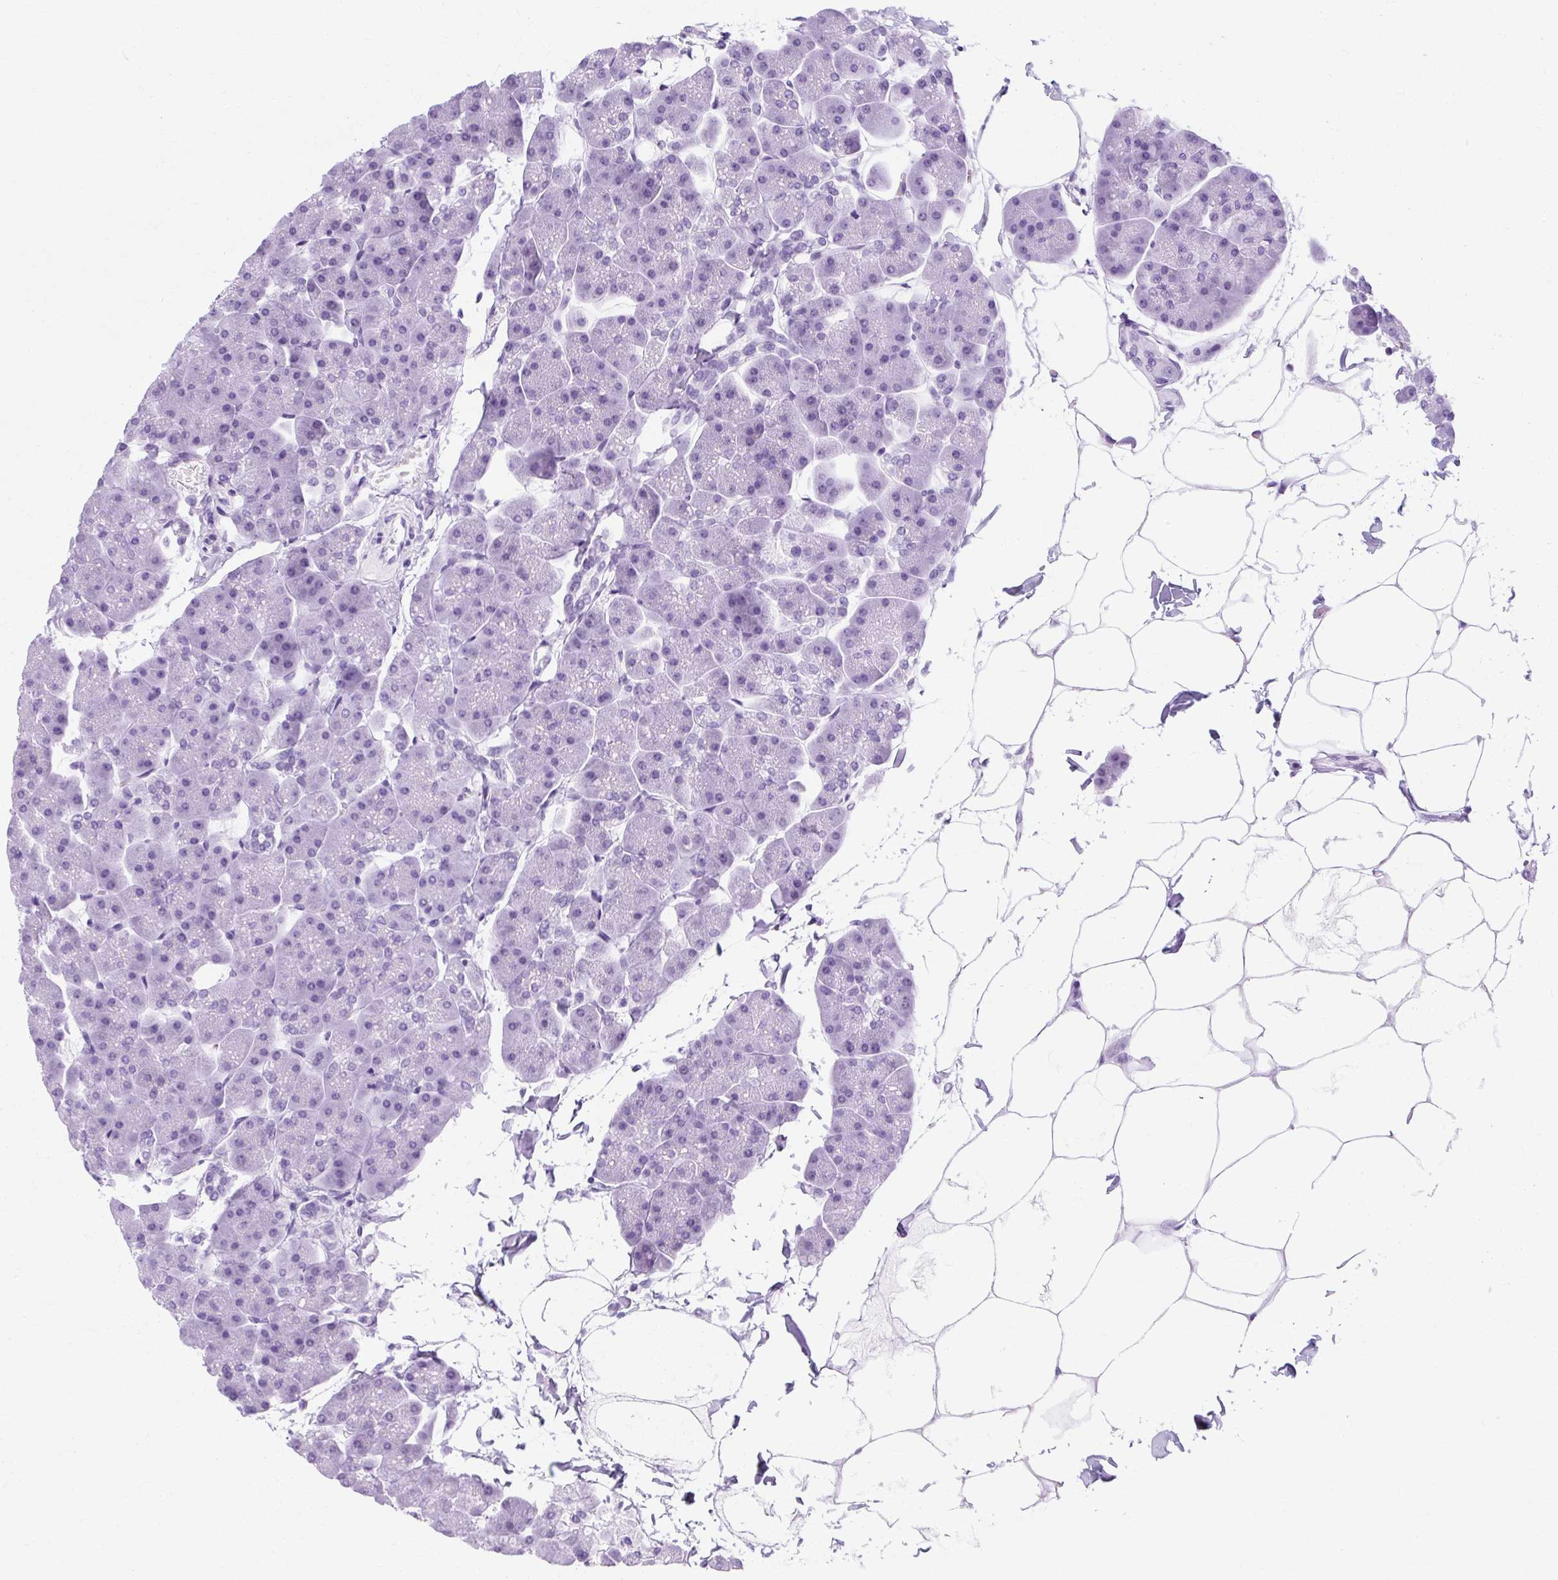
{"staining": {"intensity": "negative", "quantity": "none", "location": "none"}, "tissue": "pancreas", "cell_type": "Exocrine glandular cells", "image_type": "normal", "snomed": [{"axis": "morphology", "description": "Normal tissue, NOS"}, {"axis": "topography", "description": "Pancreas"}], "caption": "Immunohistochemistry histopathology image of normal pancreas: human pancreas stained with DAB (3,3'-diaminobenzidine) demonstrates no significant protein expression in exocrine glandular cells.", "gene": "TMEM89", "patient": {"sex": "male", "age": 35}}